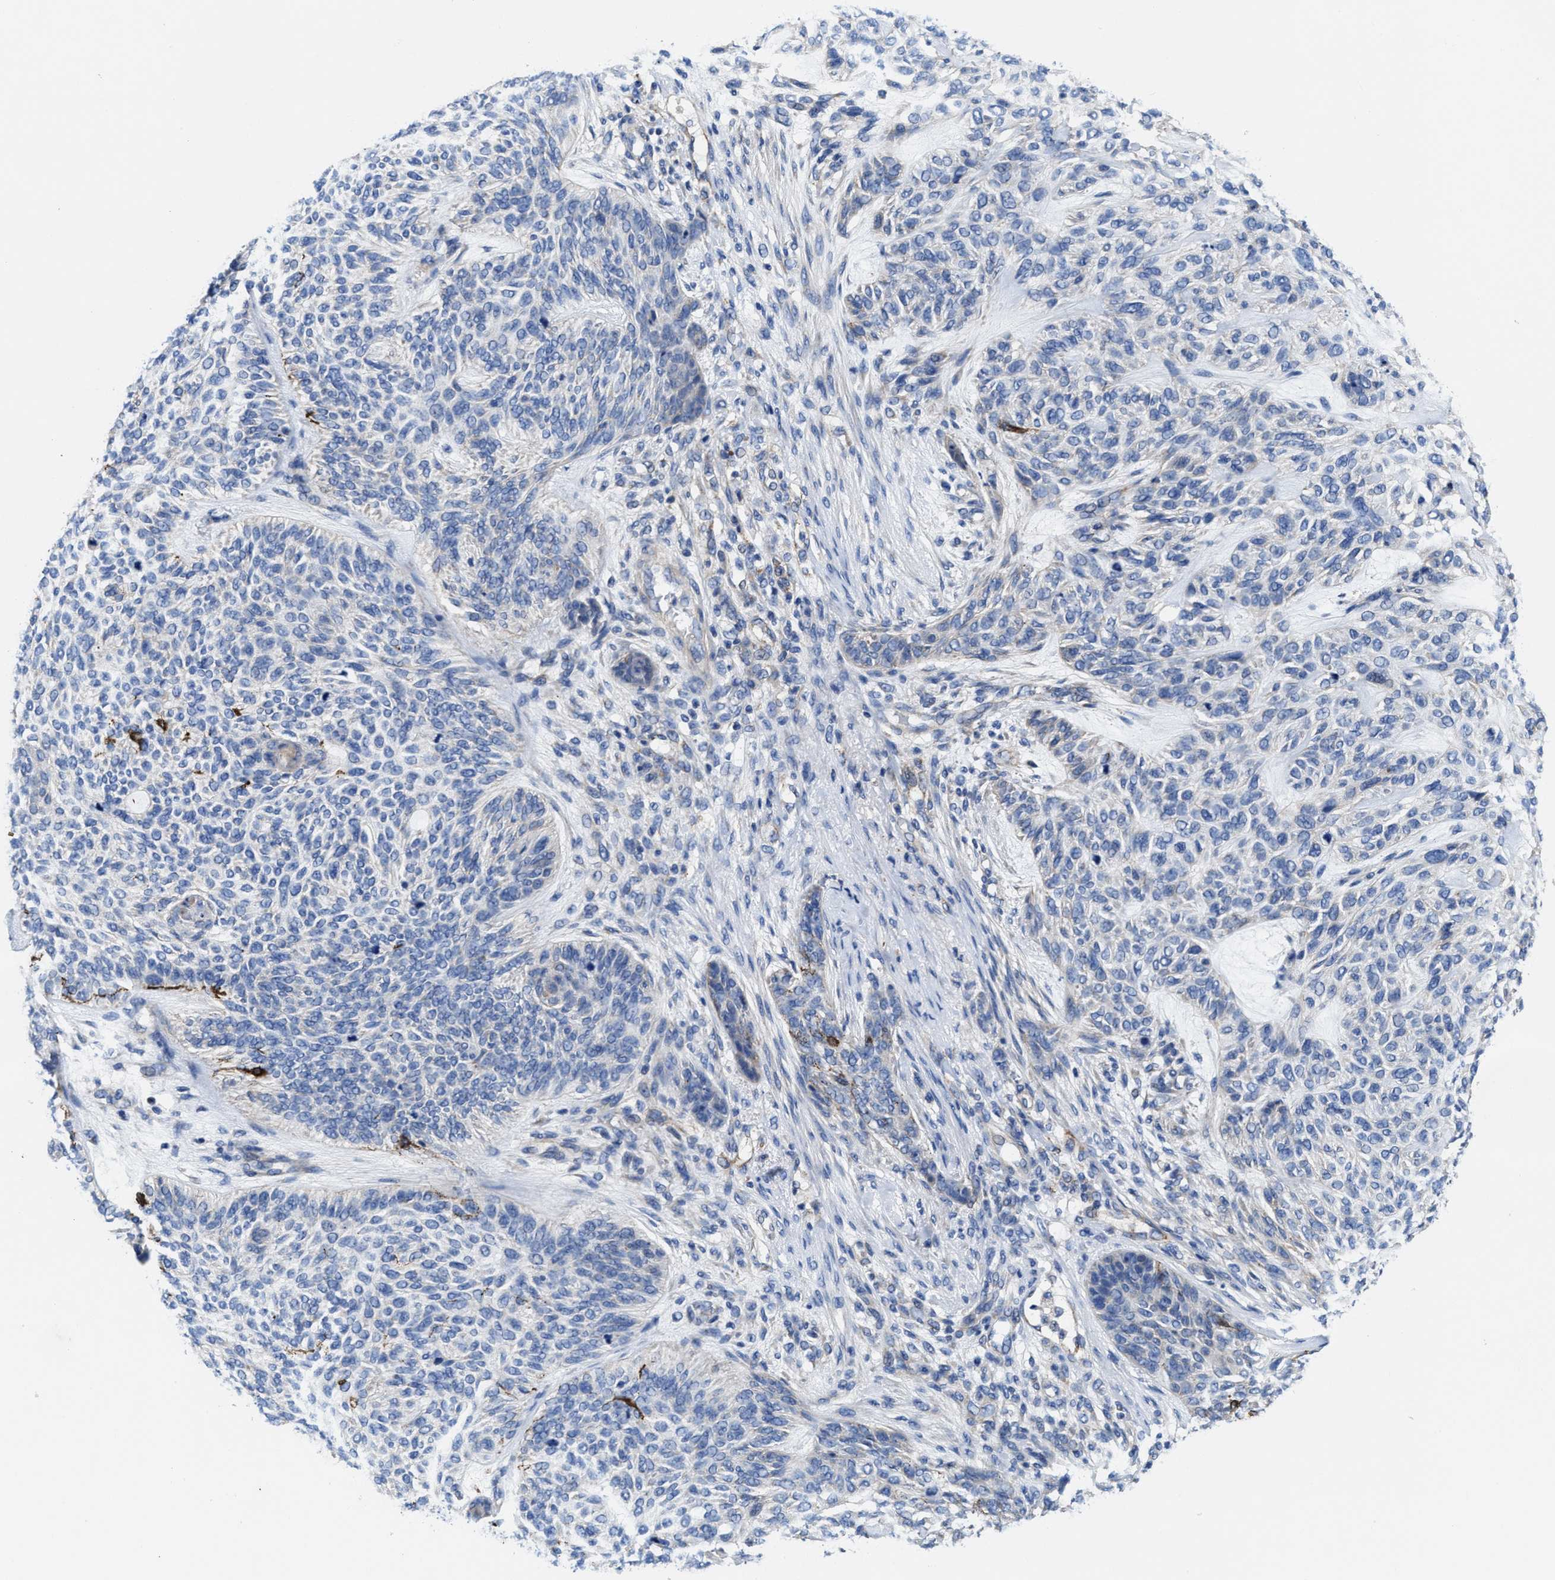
{"staining": {"intensity": "negative", "quantity": "none", "location": "none"}, "tissue": "skin cancer", "cell_type": "Tumor cells", "image_type": "cancer", "snomed": [{"axis": "morphology", "description": "Basal cell carcinoma"}, {"axis": "topography", "description": "Skin"}], "caption": "Immunohistochemical staining of human skin basal cell carcinoma reveals no significant expression in tumor cells. (DAB (3,3'-diaminobenzidine) IHC visualized using brightfield microscopy, high magnification).", "gene": "TMEM30A", "patient": {"sex": "male", "age": 55}}